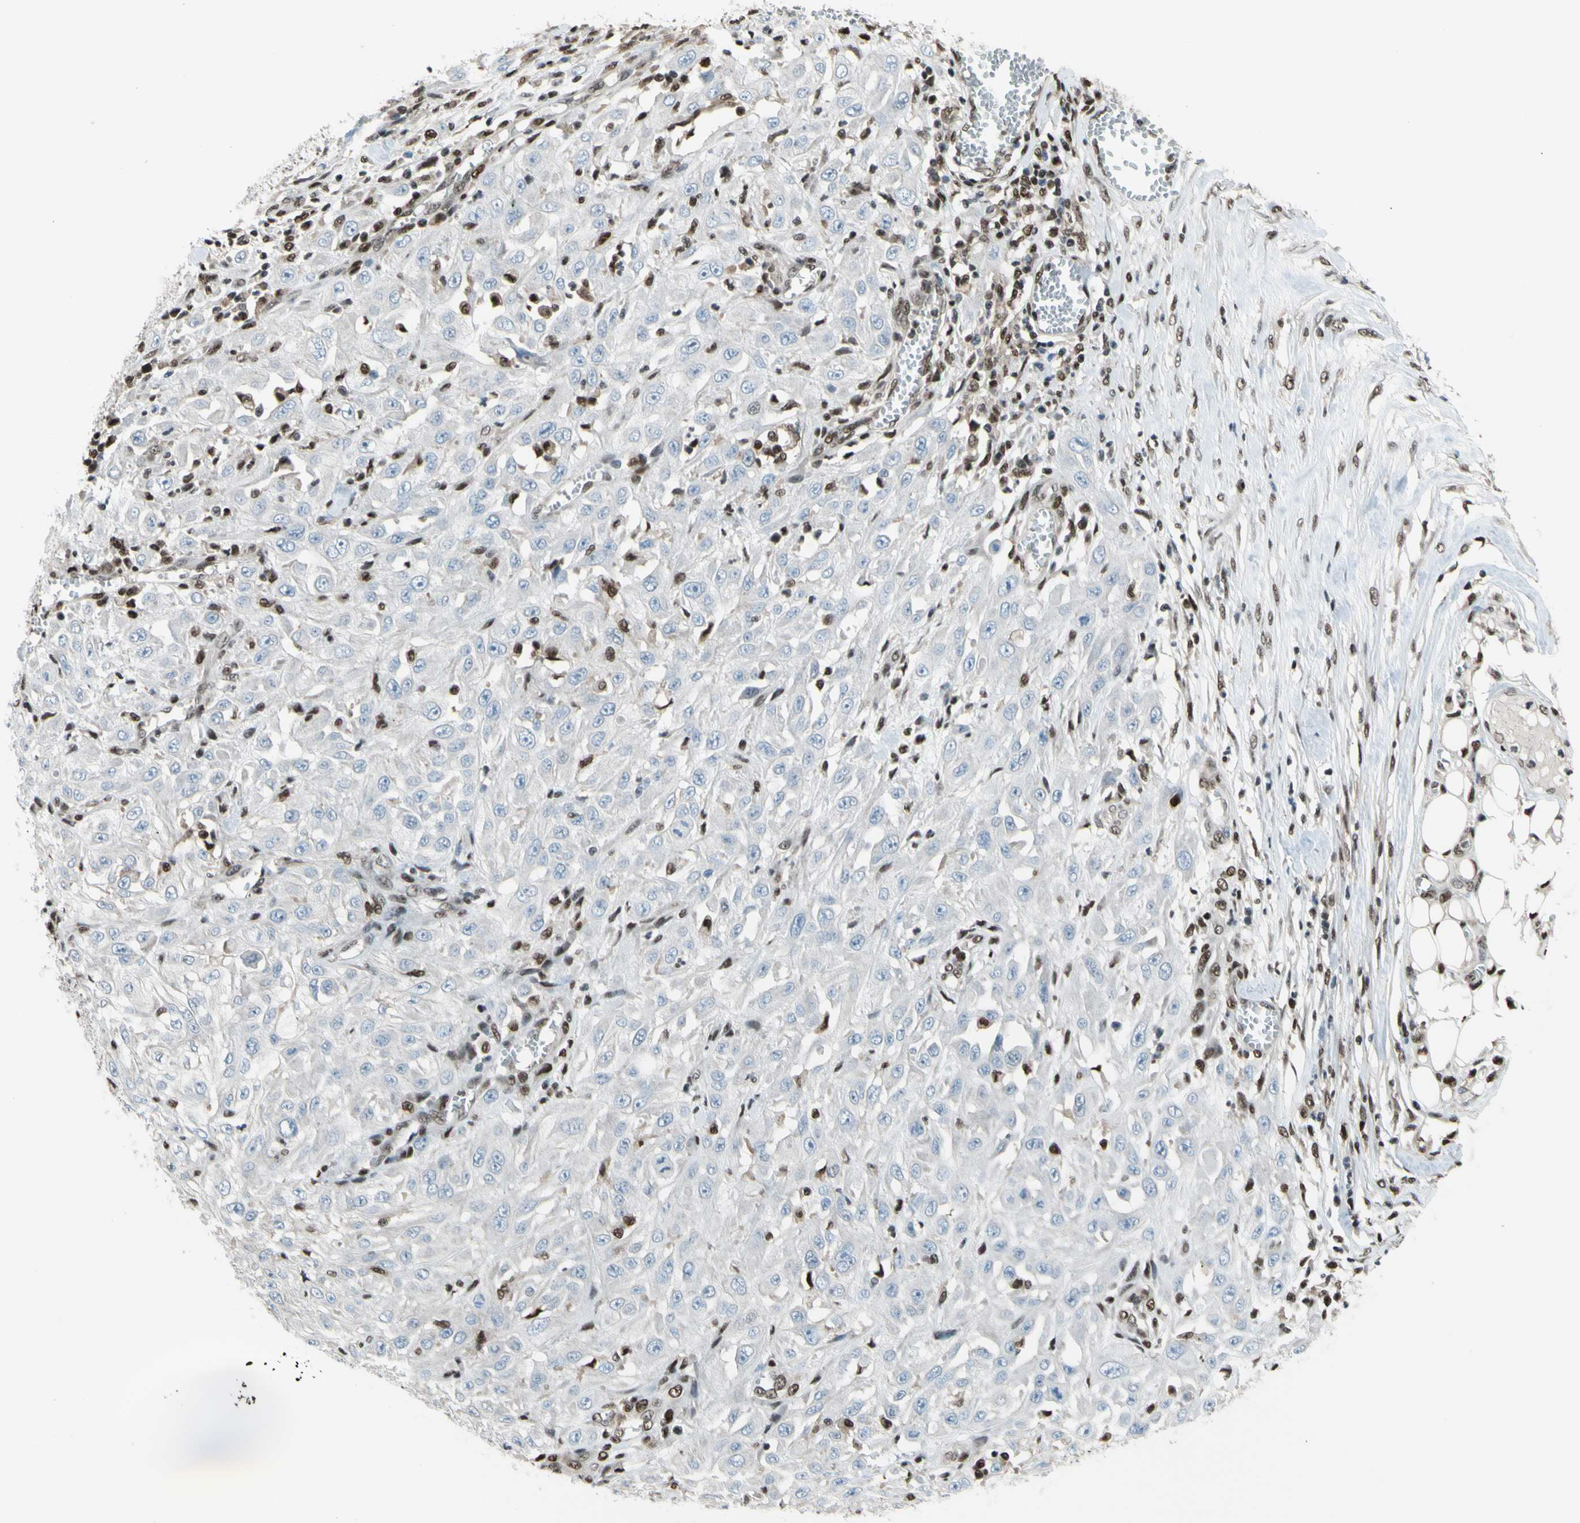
{"staining": {"intensity": "negative", "quantity": "none", "location": "none"}, "tissue": "skin cancer", "cell_type": "Tumor cells", "image_type": "cancer", "snomed": [{"axis": "morphology", "description": "Squamous cell carcinoma, NOS"}, {"axis": "morphology", "description": "Squamous cell carcinoma, metastatic, NOS"}, {"axis": "topography", "description": "Skin"}, {"axis": "topography", "description": "Lymph node"}], "caption": "IHC histopathology image of neoplastic tissue: human skin cancer (metastatic squamous cell carcinoma) stained with DAB (3,3'-diaminobenzidine) reveals no significant protein staining in tumor cells. Brightfield microscopy of immunohistochemistry stained with DAB (brown) and hematoxylin (blue), captured at high magnification.", "gene": "FKBP5", "patient": {"sex": "male", "age": 75}}